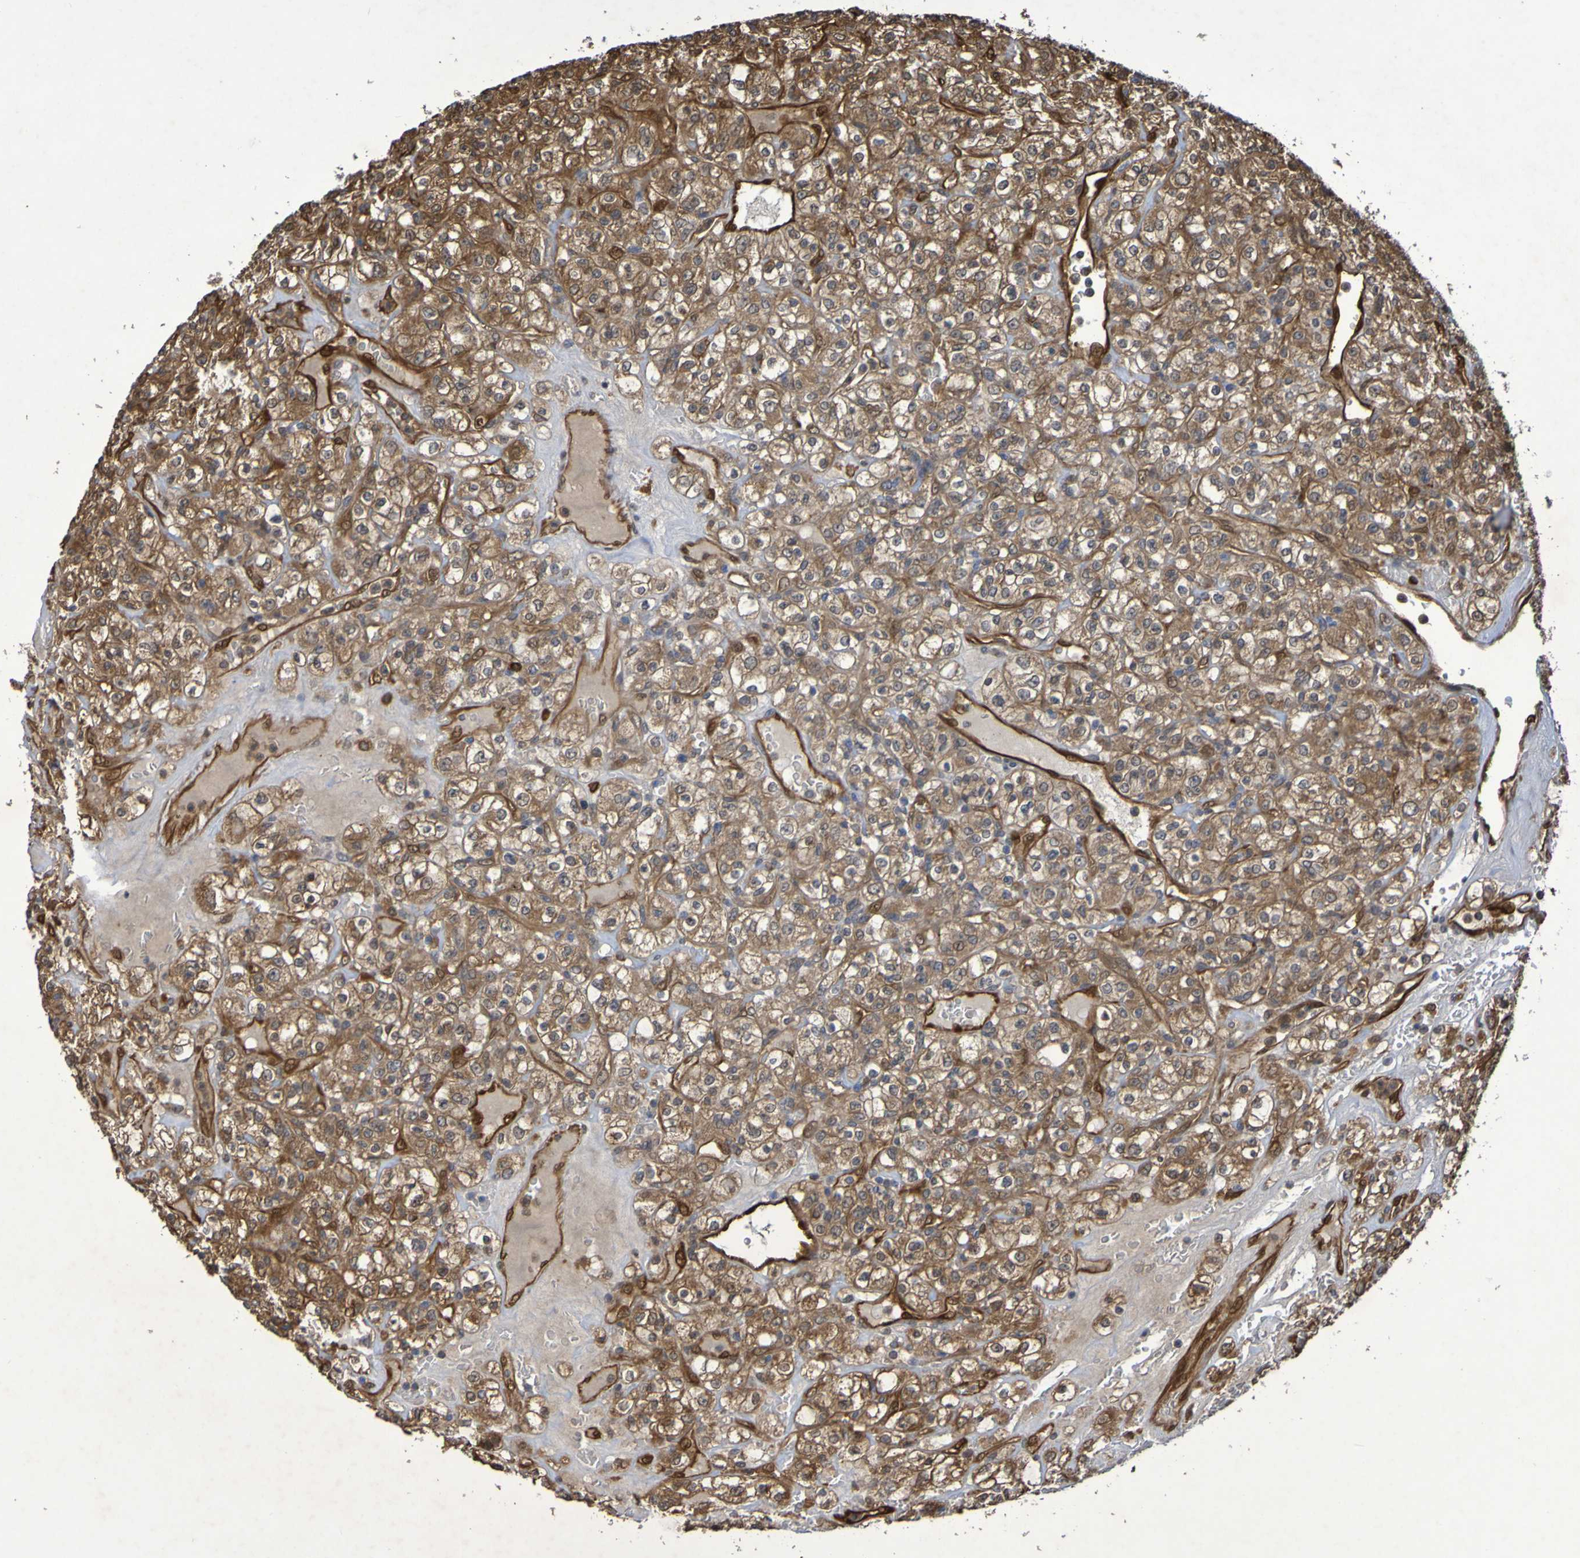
{"staining": {"intensity": "moderate", "quantity": ">75%", "location": "cytoplasmic/membranous"}, "tissue": "renal cancer", "cell_type": "Tumor cells", "image_type": "cancer", "snomed": [{"axis": "morphology", "description": "Normal tissue, NOS"}, {"axis": "morphology", "description": "Adenocarcinoma, NOS"}, {"axis": "topography", "description": "Kidney"}], "caption": "Human adenocarcinoma (renal) stained for a protein (brown) demonstrates moderate cytoplasmic/membranous positive positivity in about >75% of tumor cells.", "gene": "SERPINB6", "patient": {"sex": "female", "age": 72}}